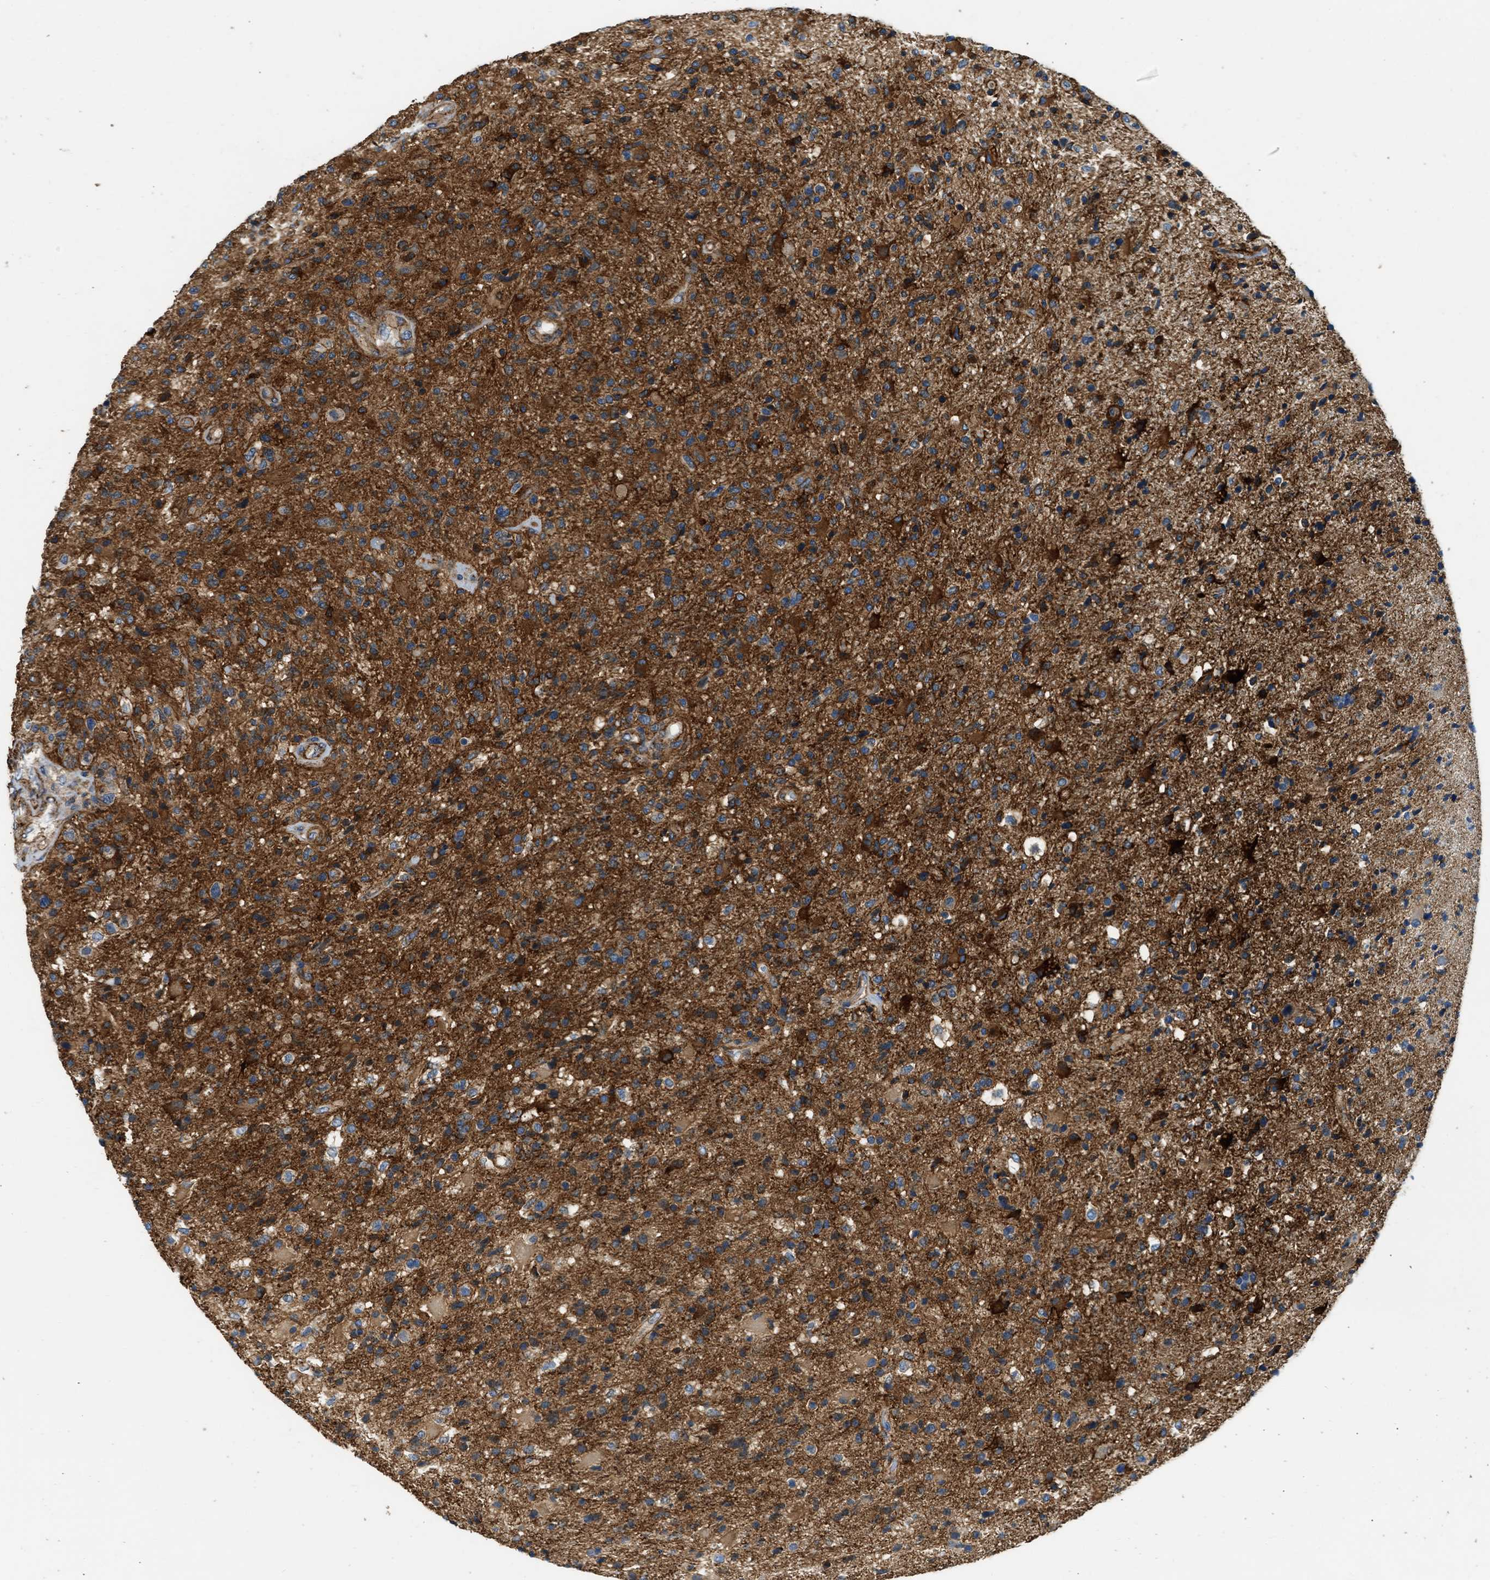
{"staining": {"intensity": "strong", "quantity": ">75%", "location": "cytoplasmic/membranous"}, "tissue": "glioma", "cell_type": "Tumor cells", "image_type": "cancer", "snomed": [{"axis": "morphology", "description": "Glioma, malignant, High grade"}, {"axis": "topography", "description": "Brain"}], "caption": "Brown immunohistochemical staining in human glioma demonstrates strong cytoplasmic/membranous positivity in about >75% of tumor cells. (Stains: DAB (3,3'-diaminobenzidine) in brown, nuclei in blue, Microscopy: brightfield microscopy at high magnification).", "gene": "SEPTIN2", "patient": {"sex": "male", "age": 72}}